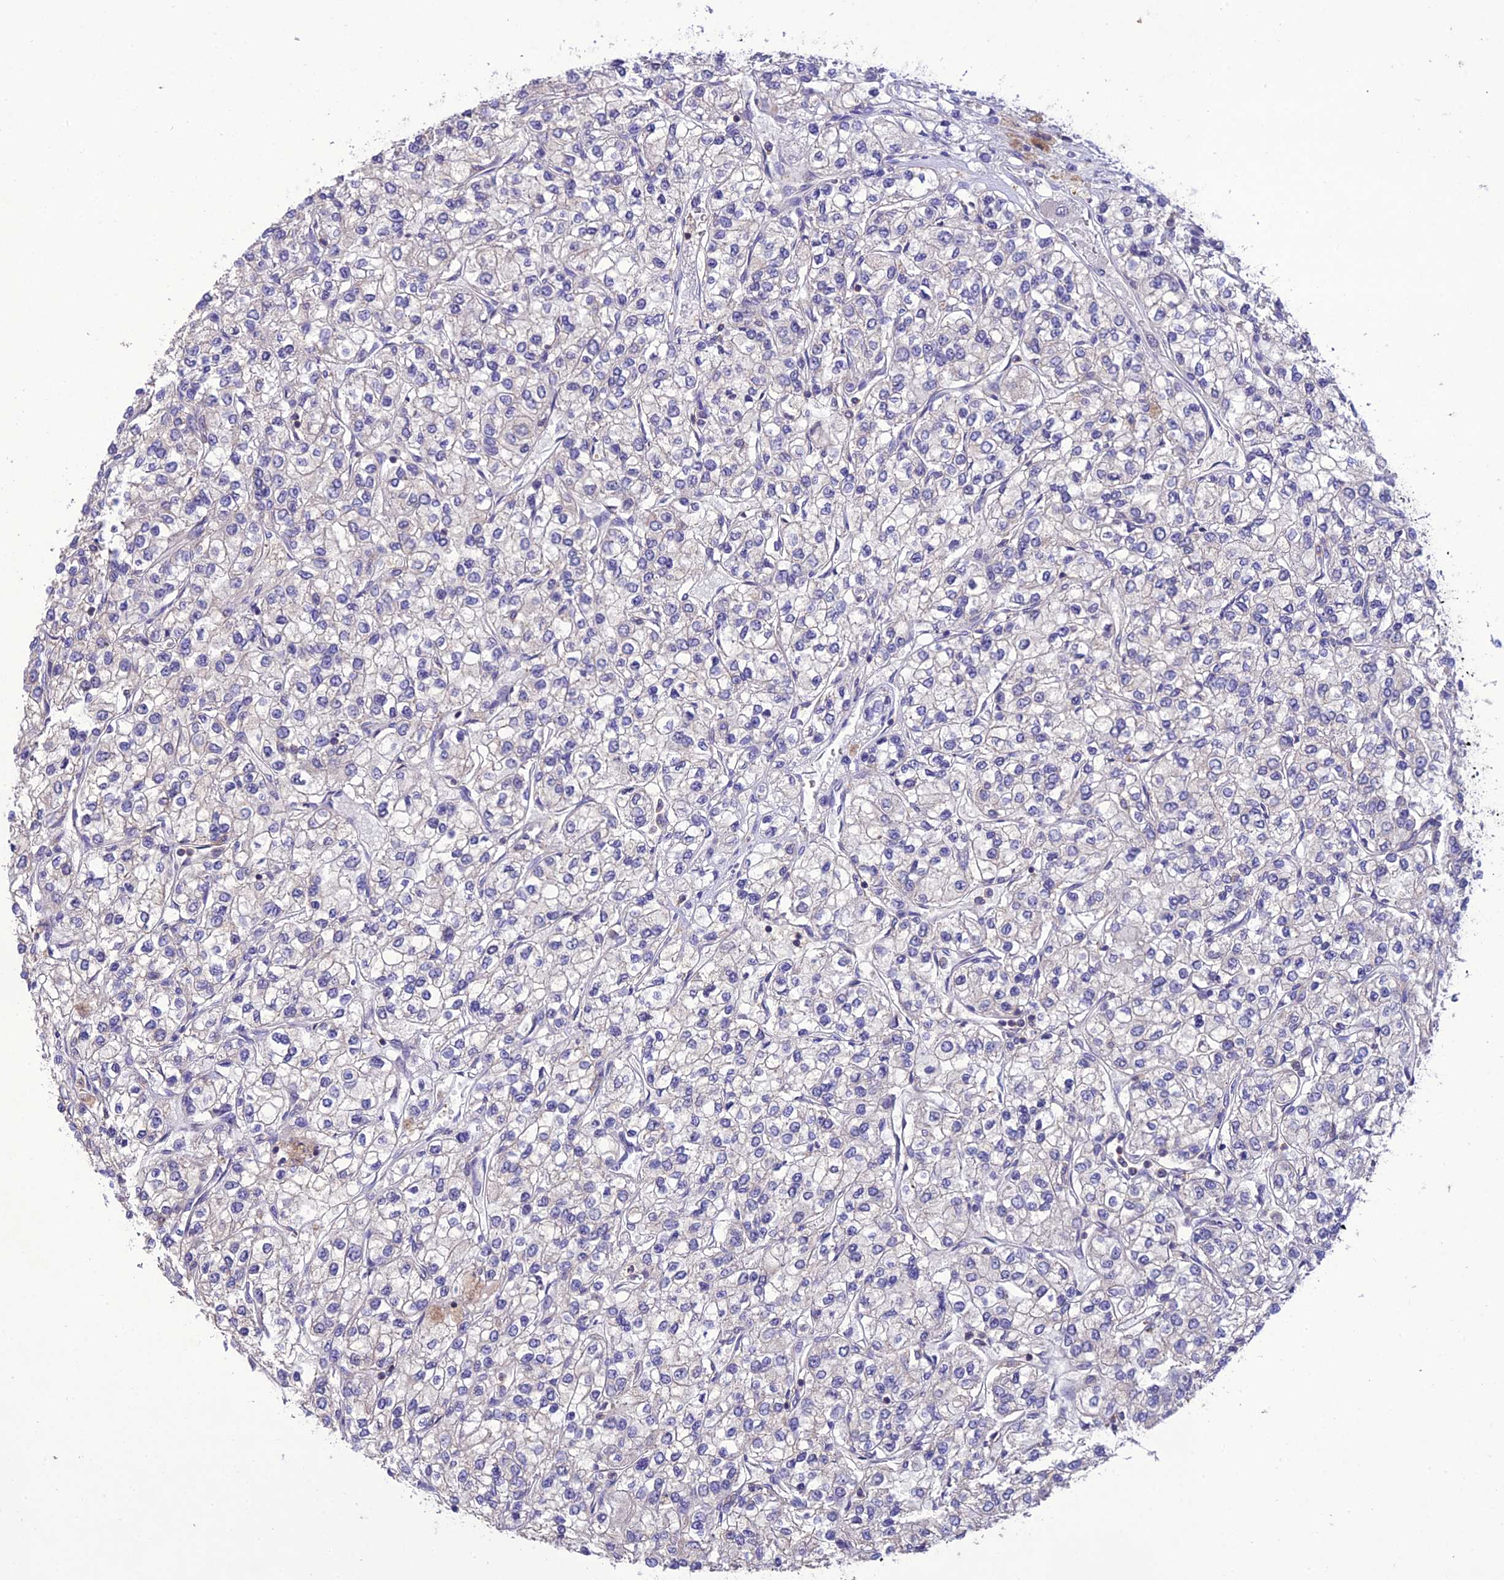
{"staining": {"intensity": "negative", "quantity": "none", "location": "none"}, "tissue": "renal cancer", "cell_type": "Tumor cells", "image_type": "cancer", "snomed": [{"axis": "morphology", "description": "Adenocarcinoma, NOS"}, {"axis": "topography", "description": "Kidney"}], "caption": "This is a micrograph of immunohistochemistry staining of adenocarcinoma (renal), which shows no expression in tumor cells.", "gene": "SNX24", "patient": {"sex": "male", "age": 80}}